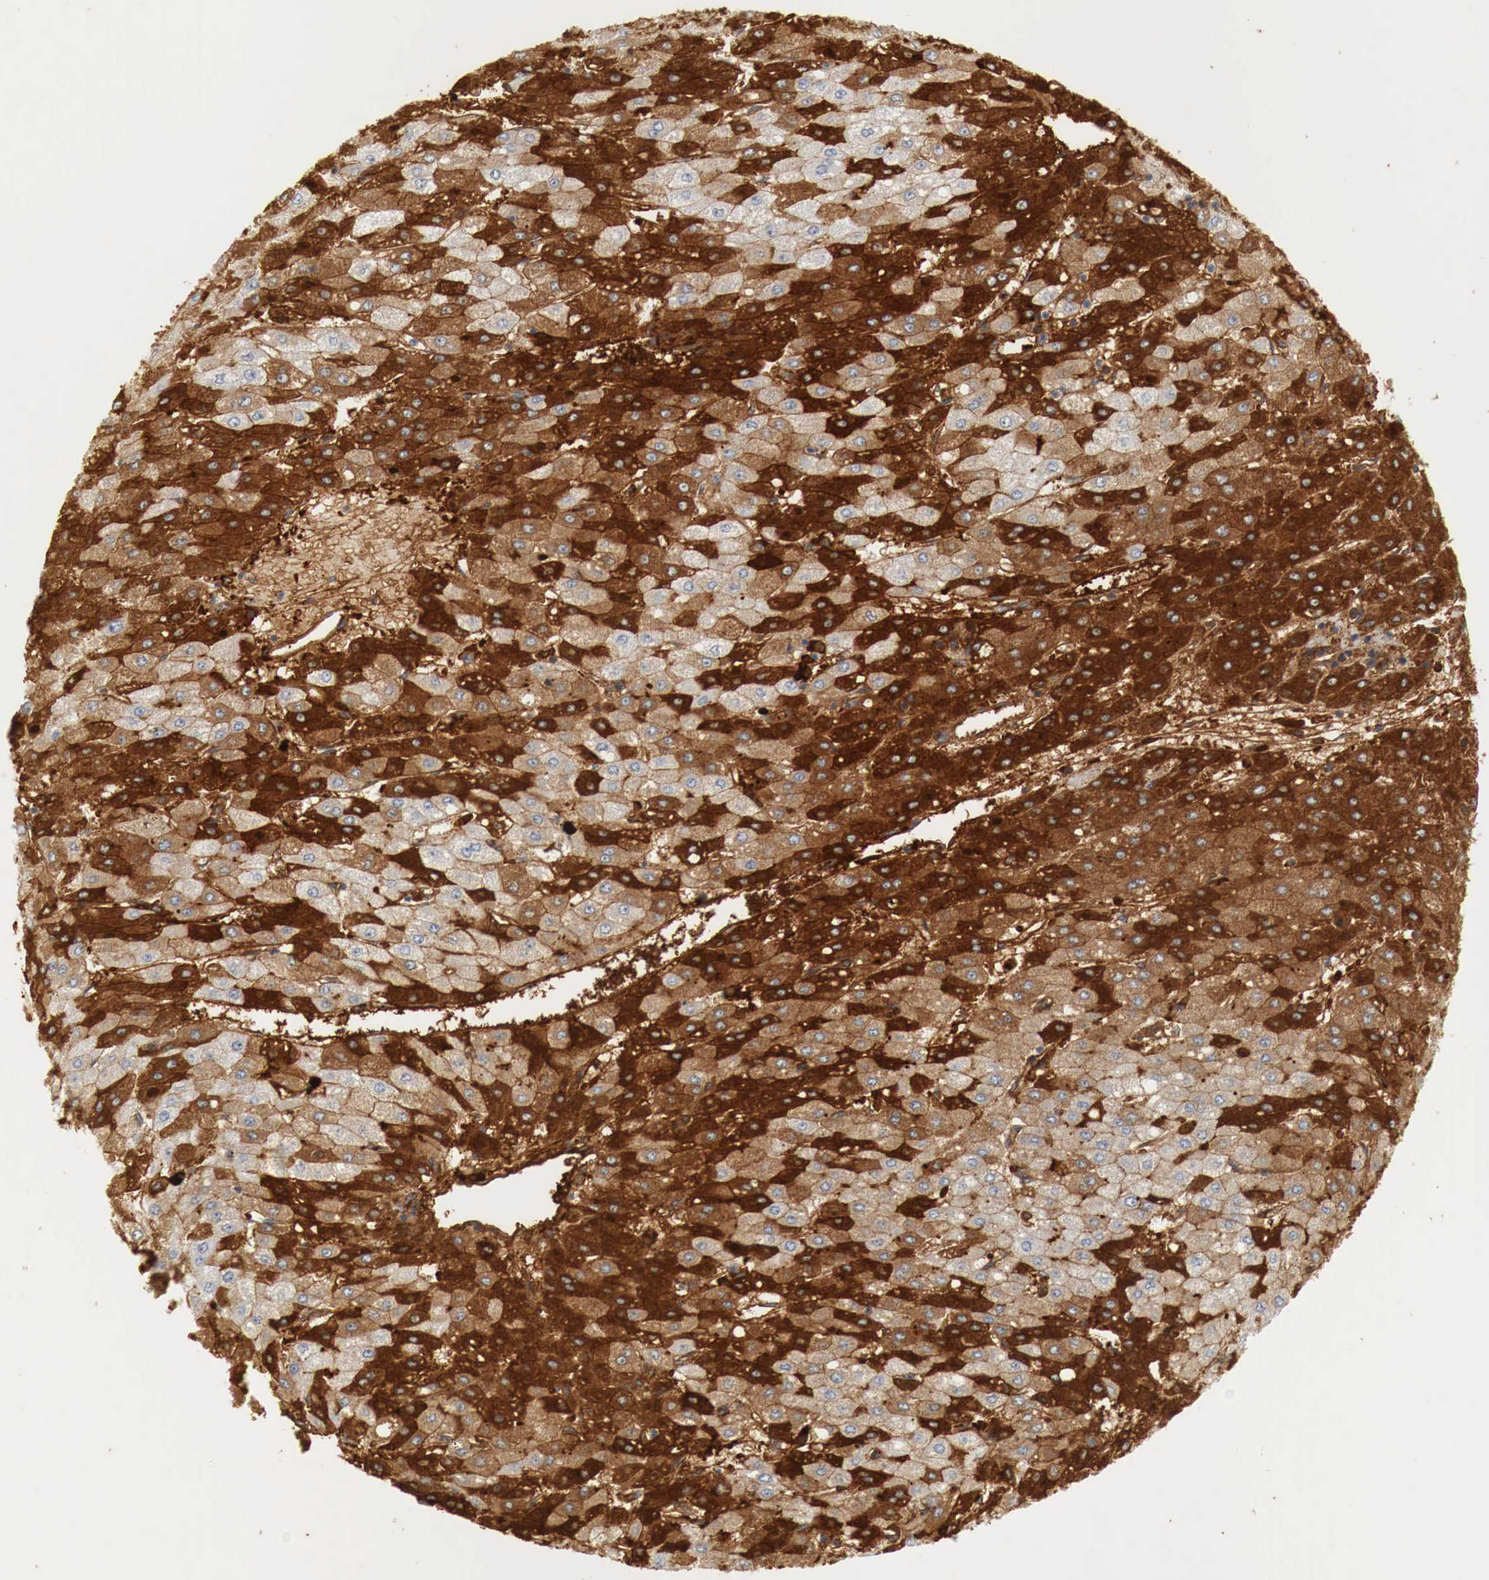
{"staining": {"intensity": "strong", "quantity": ">75%", "location": "cytoplasmic/membranous"}, "tissue": "liver cancer", "cell_type": "Tumor cells", "image_type": "cancer", "snomed": [{"axis": "morphology", "description": "Carcinoma, Hepatocellular, NOS"}, {"axis": "topography", "description": "Liver"}], "caption": "Hepatocellular carcinoma (liver) was stained to show a protein in brown. There is high levels of strong cytoplasmic/membranous staining in approximately >75% of tumor cells. (DAB IHC with brightfield microscopy, high magnification).", "gene": "IGLC3", "patient": {"sex": "female", "age": 52}}